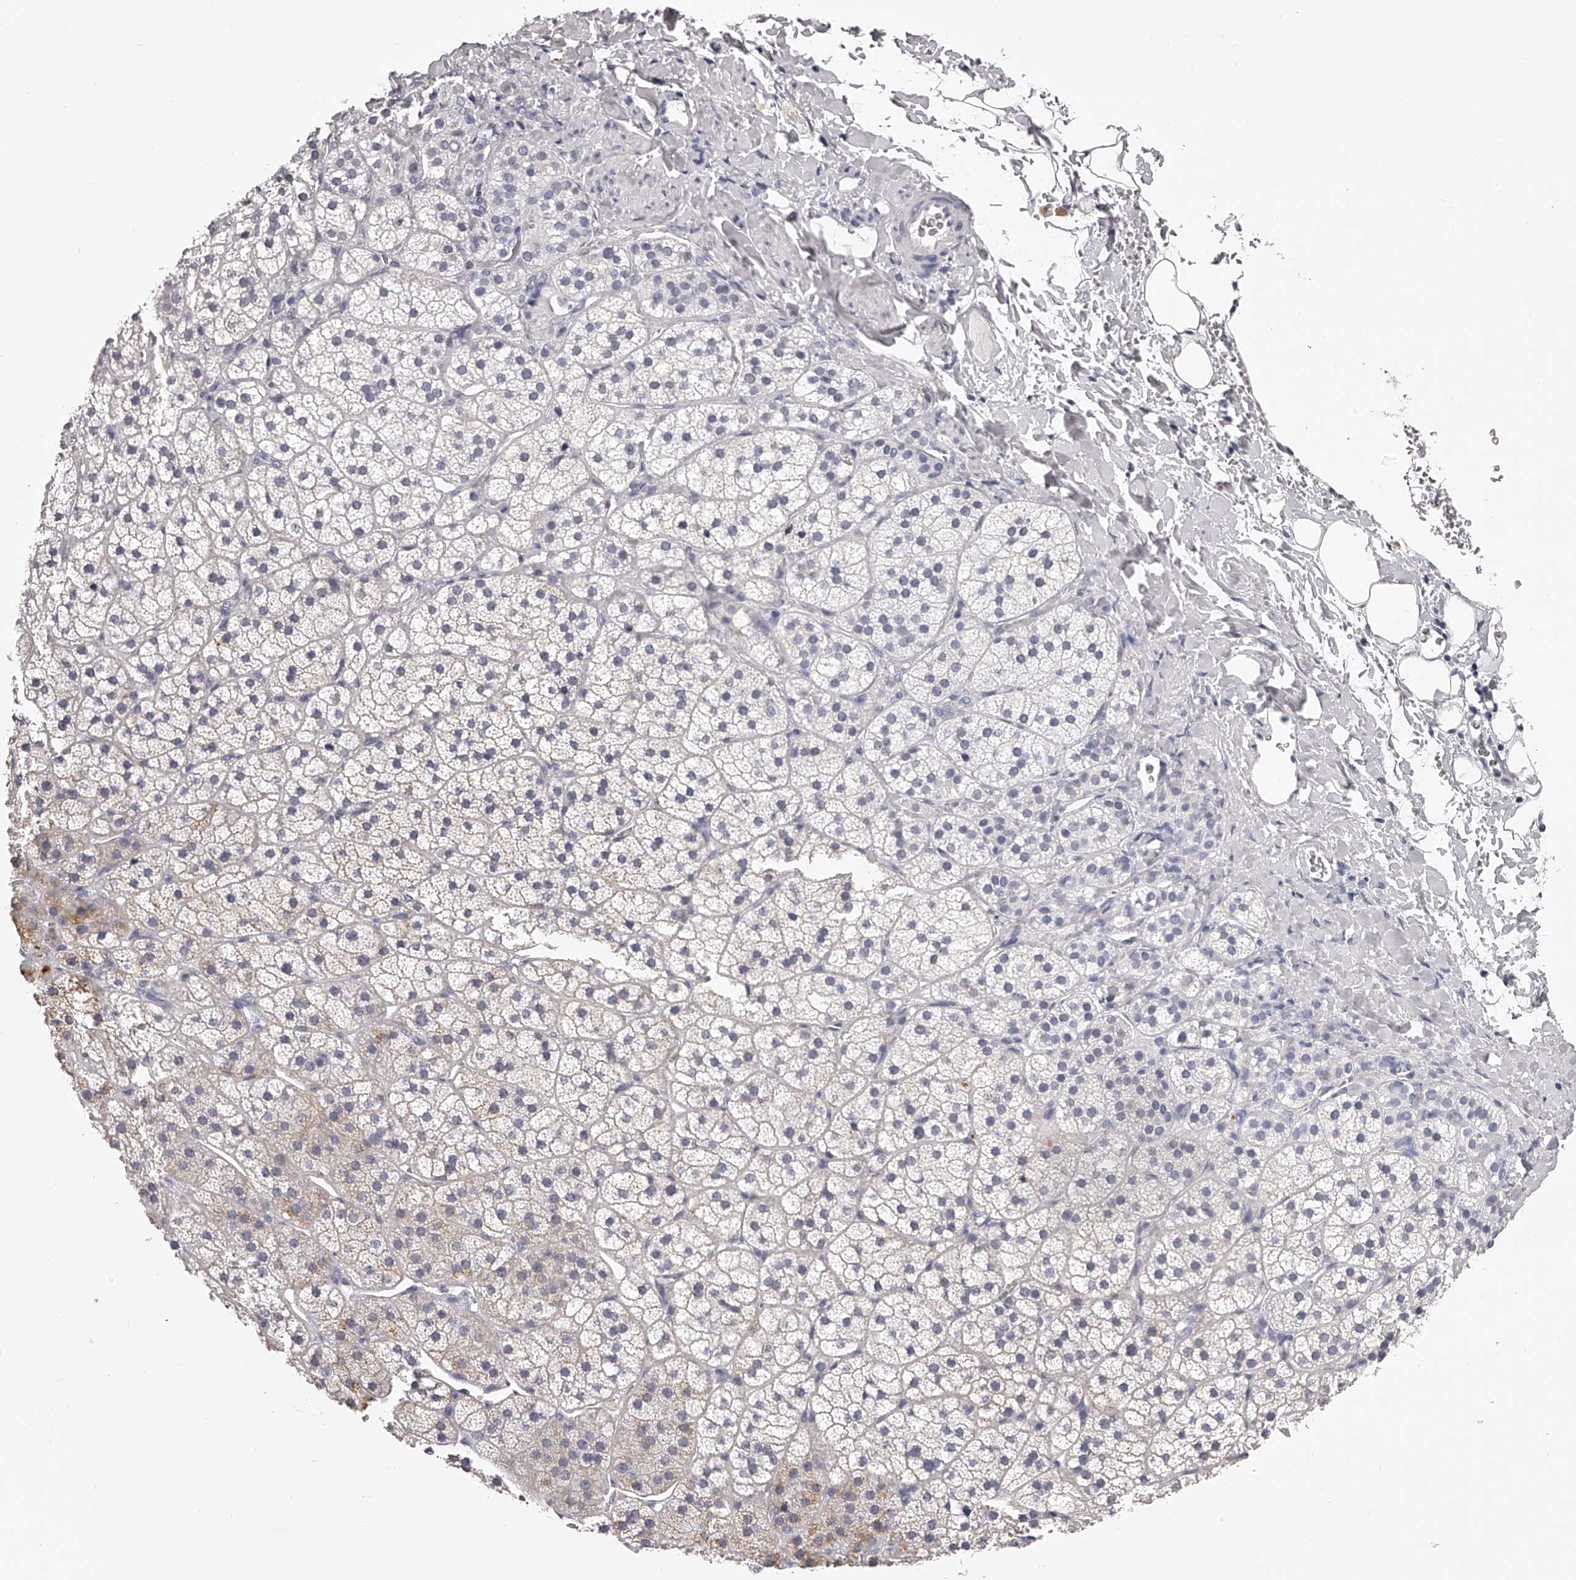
{"staining": {"intensity": "moderate", "quantity": "<25%", "location": "cytoplasmic/membranous"}, "tissue": "adrenal gland", "cell_type": "Glandular cells", "image_type": "normal", "snomed": [{"axis": "morphology", "description": "Normal tissue, NOS"}, {"axis": "topography", "description": "Adrenal gland"}], "caption": "Immunohistochemical staining of normal human adrenal gland shows moderate cytoplasmic/membranous protein staining in about <25% of glandular cells.", "gene": "DMRT1", "patient": {"sex": "female", "age": 44}}